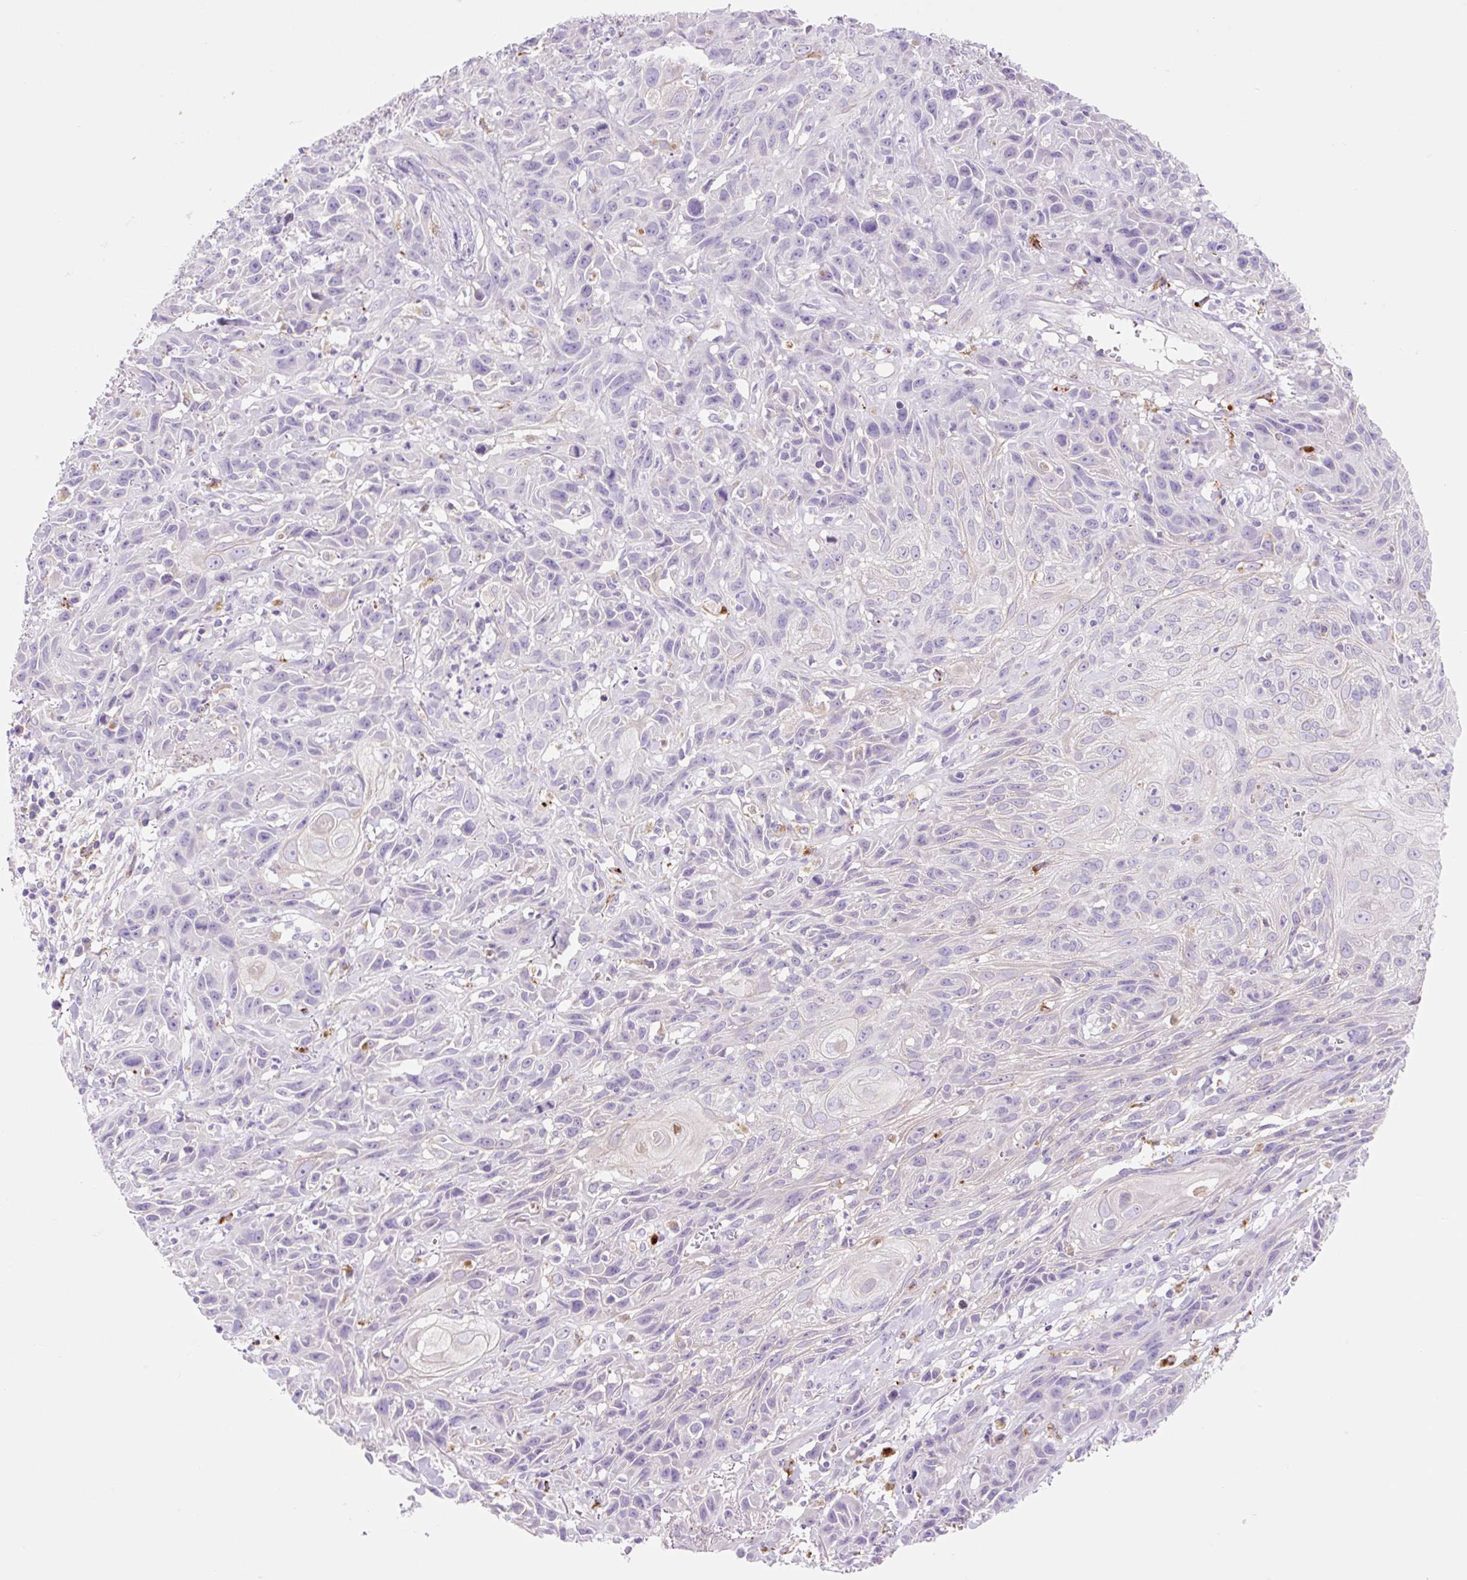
{"staining": {"intensity": "negative", "quantity": "none", "location": "none"}, "tissue": "skin cancer", "cell_type": "Tumor cells", "image_type": "cancer", "snomed": [{"axis": "morphology", "description": "Squamous cell carcinoma, NOS"}, {"axis": "topography", "description": "Skin"}, {"axis": "topography", "description": "Vulva"}], "caption": "DAB (3,3'-diaminobenzidine) immunohistochemical staining of skin squamous cell carcinoma reveals no significant positivity in tumor cells. The staining is performed using DAB brown chromogen with nuclei counter-stained in using hematoxylin.", "gene": "HEXA", "patient": {"sex": "female", "age": 83}}